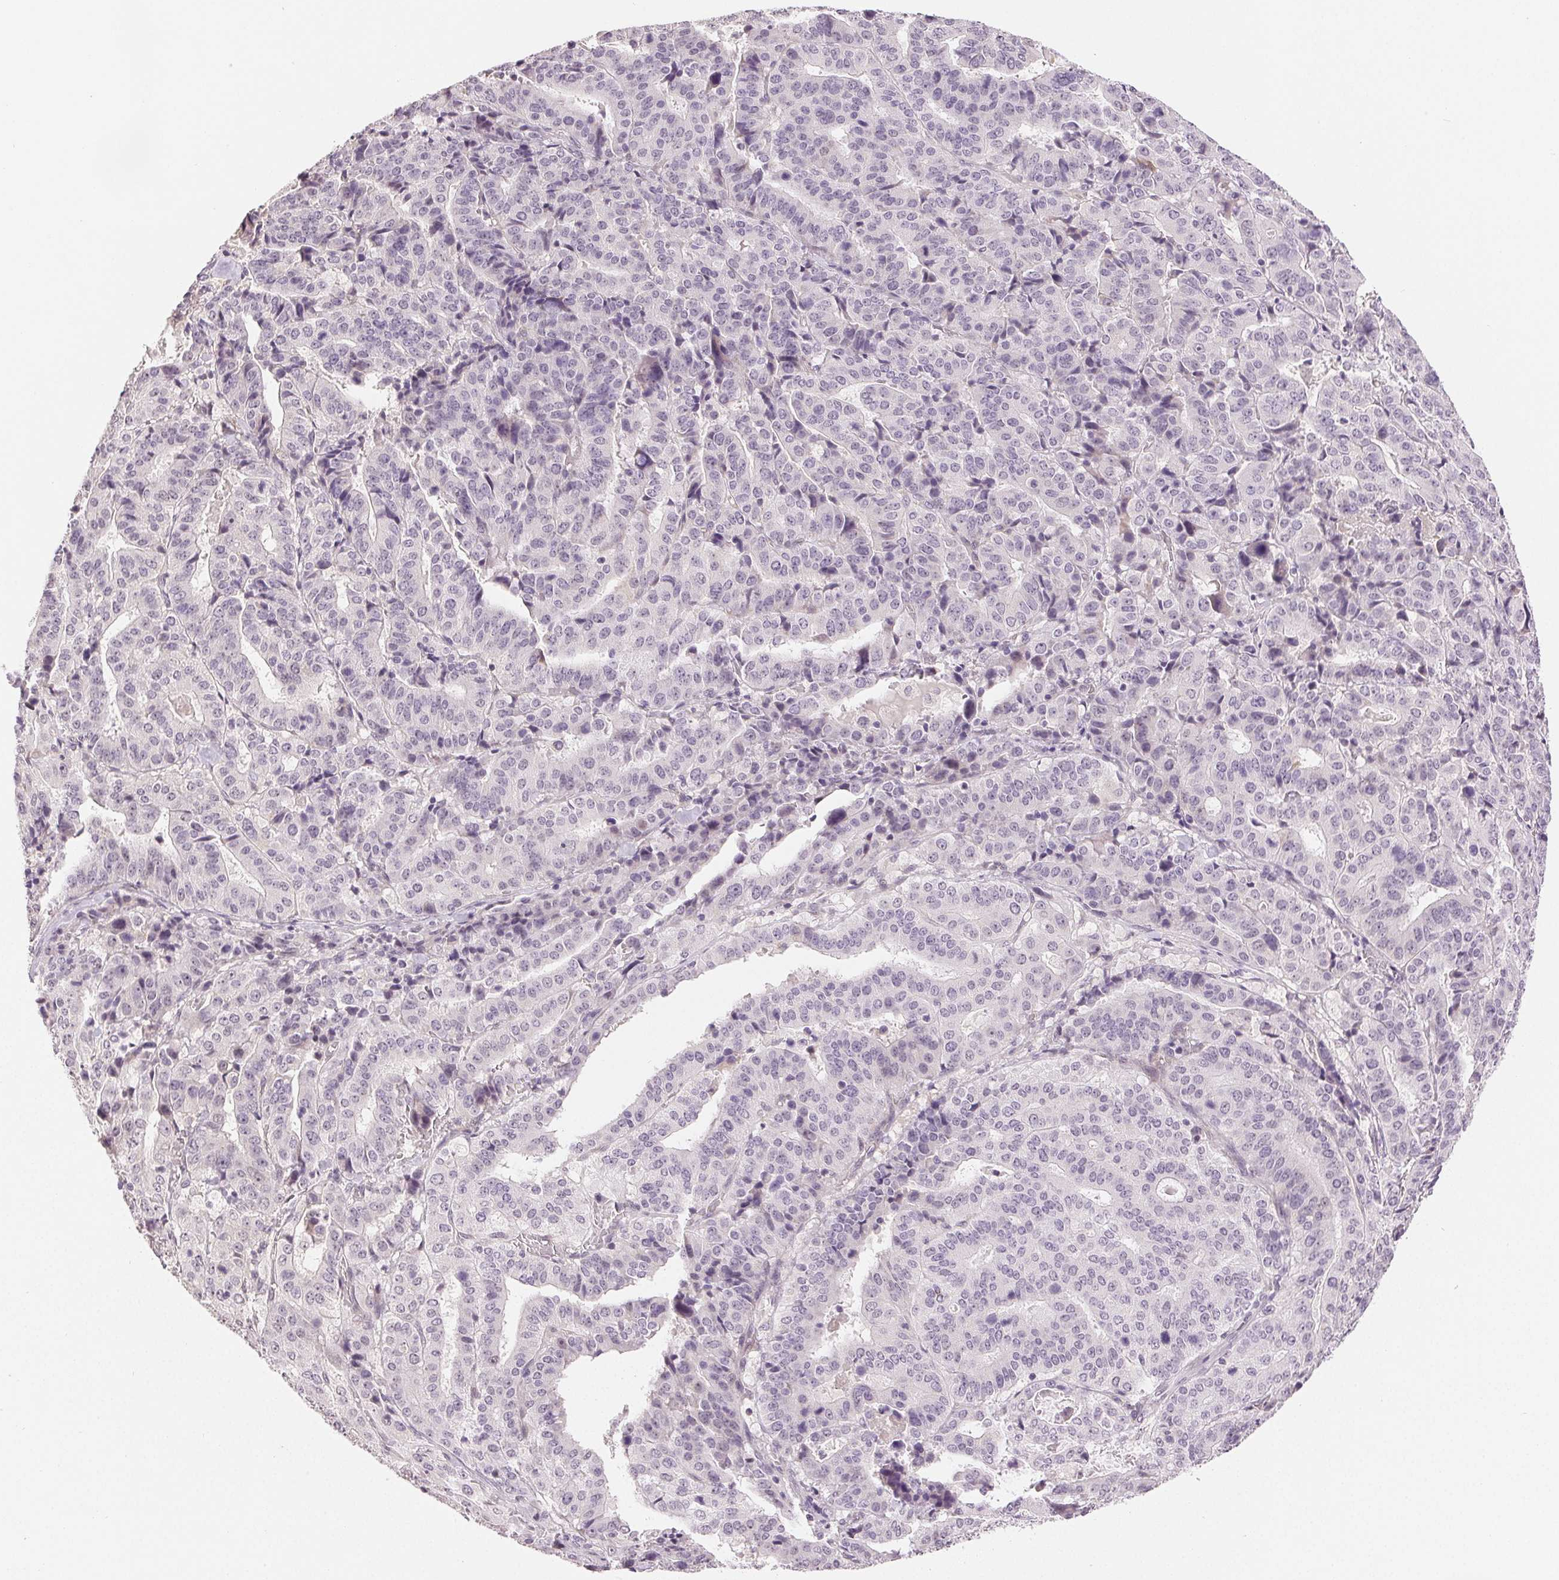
{"staining": {"intensity": "negative", "quantity": "none", "location": "none"}, "tissue": "stomach cancer", "cell_type": "Tumor cells", "image_type": "cancer", "snomed": [{"axis": "morphology", "description": "Adenocarcinoma, NOS"}, {"axis": "topography", "description": "Stomach"}], "caption": "Tumor cells are negative for protein expression in human stomach cancer. The staining was performed using DAB to visualize the protein expression in brown, while the nuclei were stained in blue with hematoxylin (Magnification: 20x).", "gene": "PLCB1", "patient": {"sex": "male", "age": 48}}